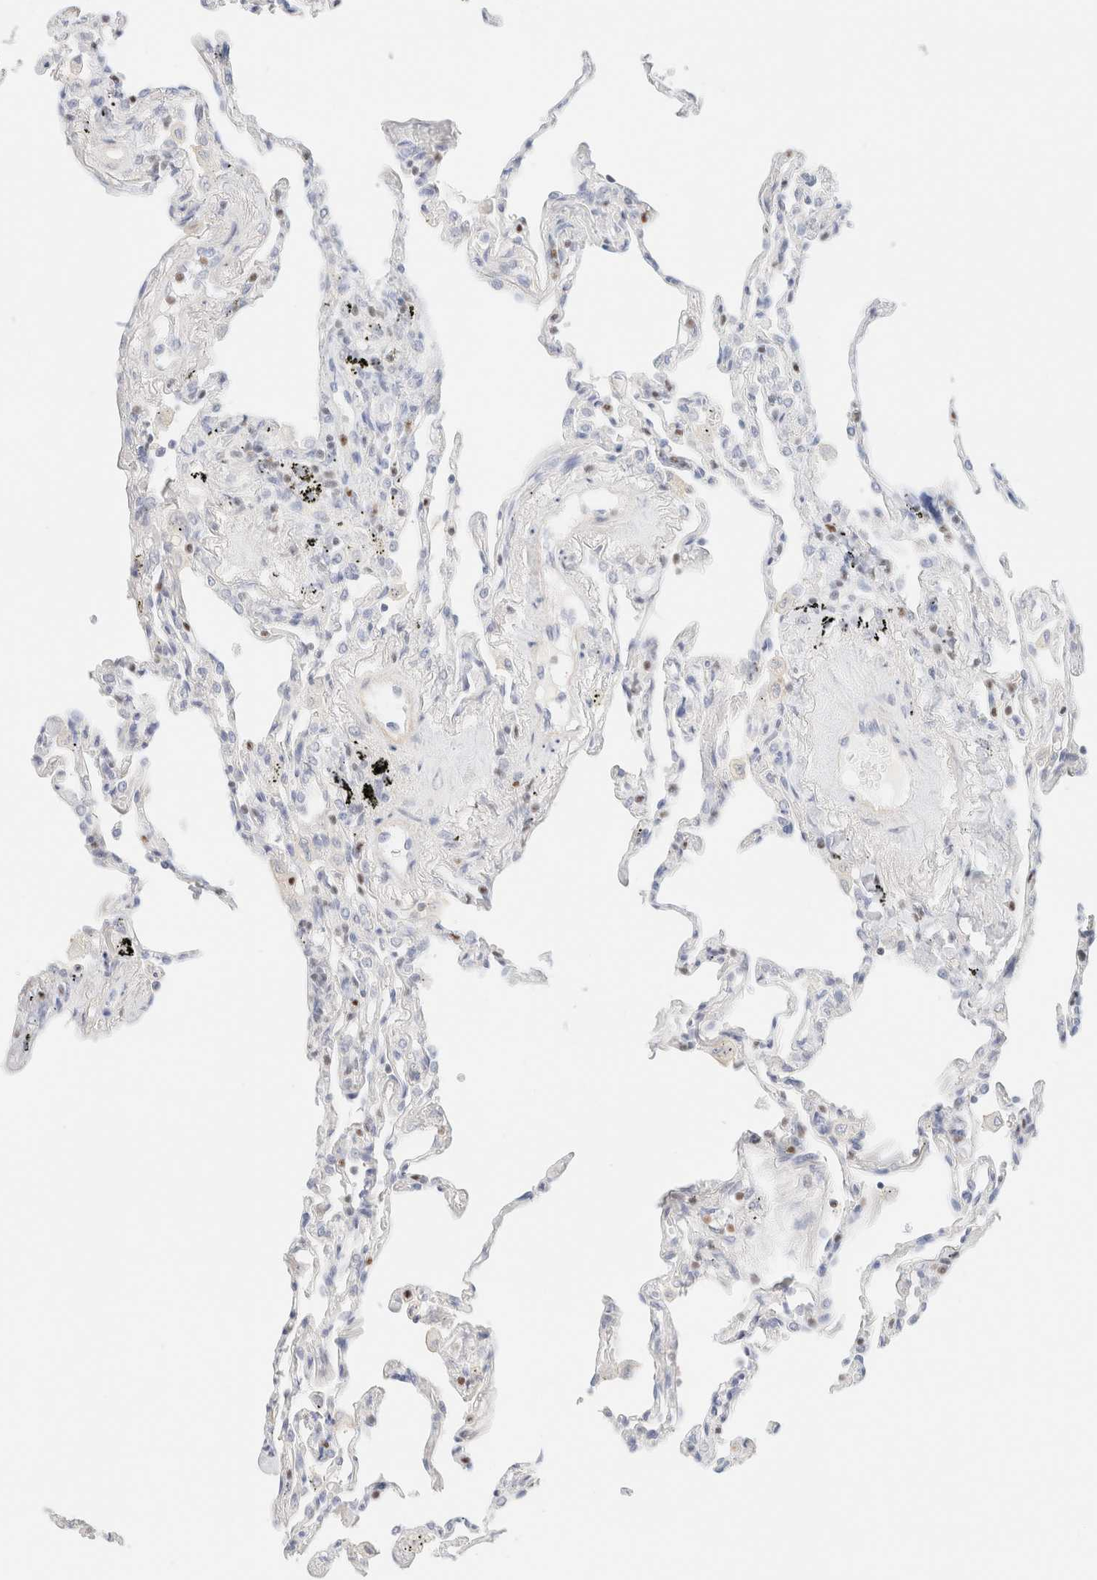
{"staining": {"intensity": "negative", "quantity": "none", "location": "none"}, "tissue": "lung", "cell_type": "Alveolar cells", "image_type": "normal", "snomed": [{"axis": "morphology", "description": "Normal tissue, NOS"}, {"axis": "topography", "description": "Lung"}], "caption": "This image is of unremarkable lung stained with immunohistochemistry to label a protein in brown with the nuclei are counter-stained blue. There is no staining in alveolar cells.", "gene": "IKZF3", "patient": {"sex": "male", "age": 59}}